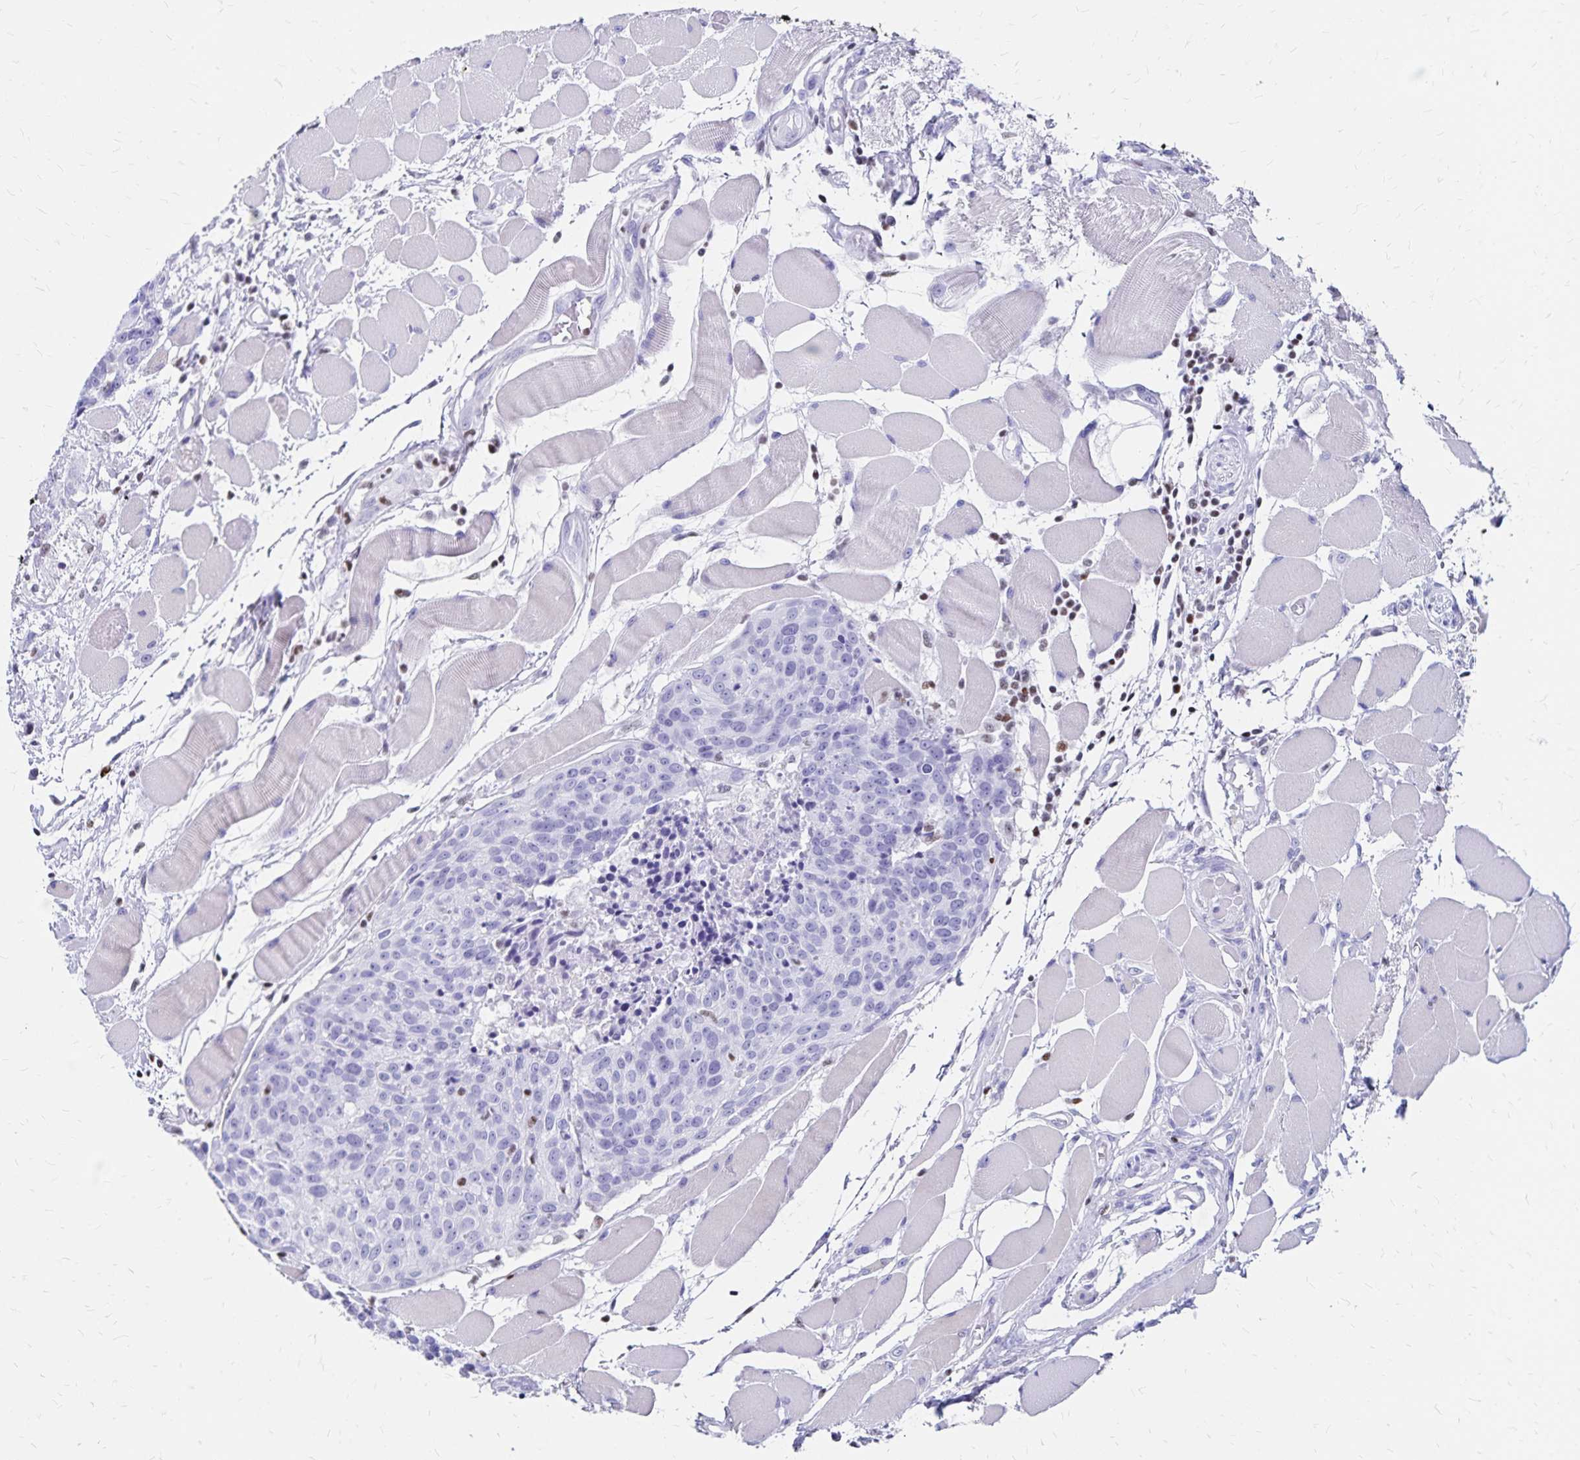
{"staining": {"intensity": "negative", "quantity": "none", "location": "none"}, "tissue": "head and neck cancer", "cell_type": "Tumor cells", "image_type": "cancer", "snomed": [{"axis": "morphology", "description": "Squamous cell carcinoma, NOS"}, {"axis": "topography", "description": "Oral tissue"}, {"axis": "topography", "description": "Head-Neck"}], "caption": "This is a image of IHC staining of head and neck squamous cell carcinoma, which shows no positivity in tumor cells. (Stains: DAB immunohistochemistry (IHC) with hematoxylin counter stain, Microscopy: brightfield microscopy at high magnification).", "gene": "IKZF1", "patient": {"sex": "male", "age": 64}}